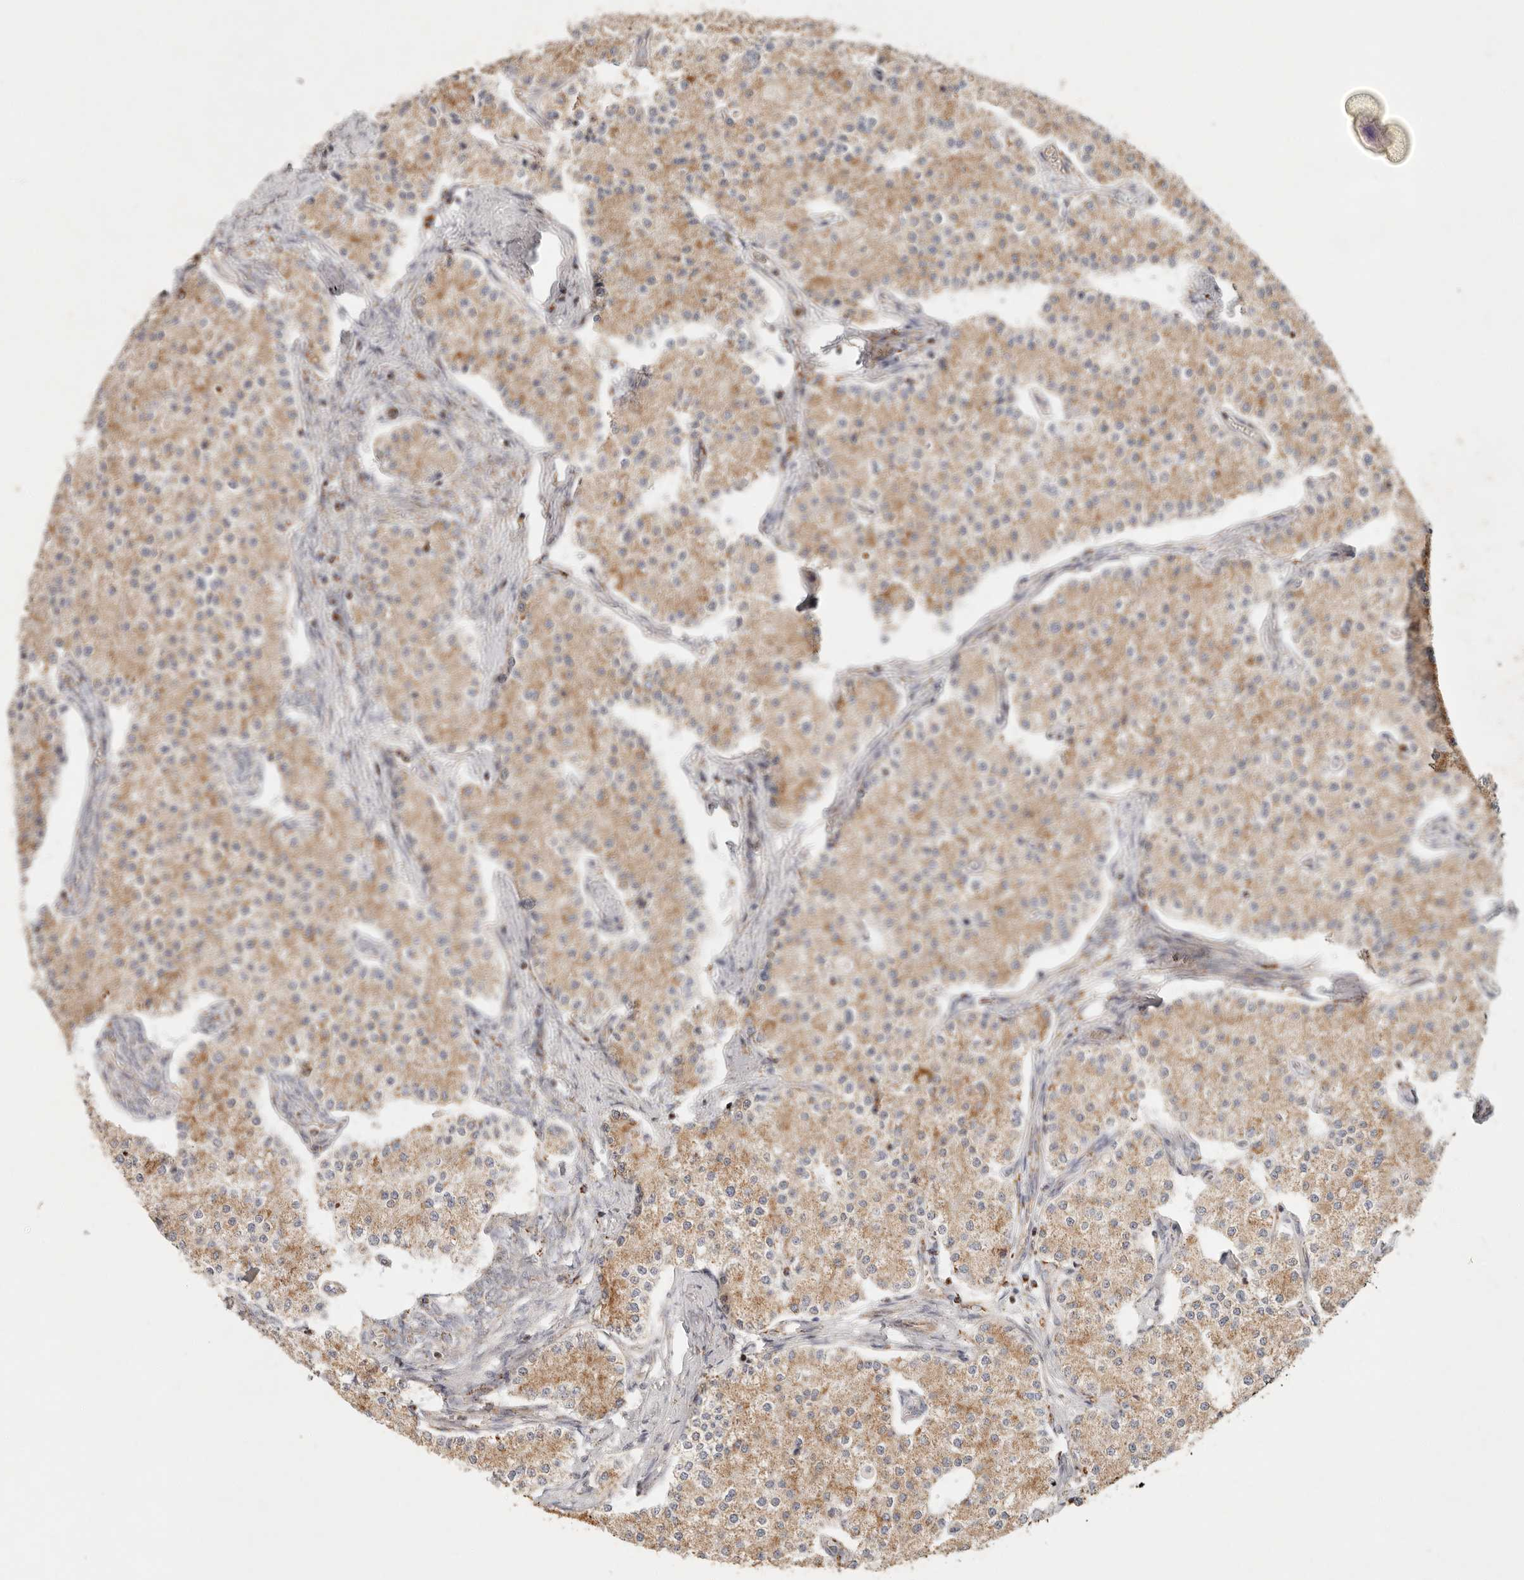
{"staining": {"intensity": "moderate", "quantity": ">75%", "location": "cytoplasmic/membranous"}, "tissue": "carcinoid", "cell_type": "Tumor cells", "image_type": "cancer", "snomed": [{"axis": "morphology", "description": "Carcinoid, malignant, NOS"}, {"axis": "topography", "description": "Colon"}], "caption": "The immunohistochemical stain highlights moderate cytoplasmic/membranous expression in tumor cells of carcinoid tissue.", "gene": "ARHGEF10L", "patient": {"sex": "female", "age": 52}}